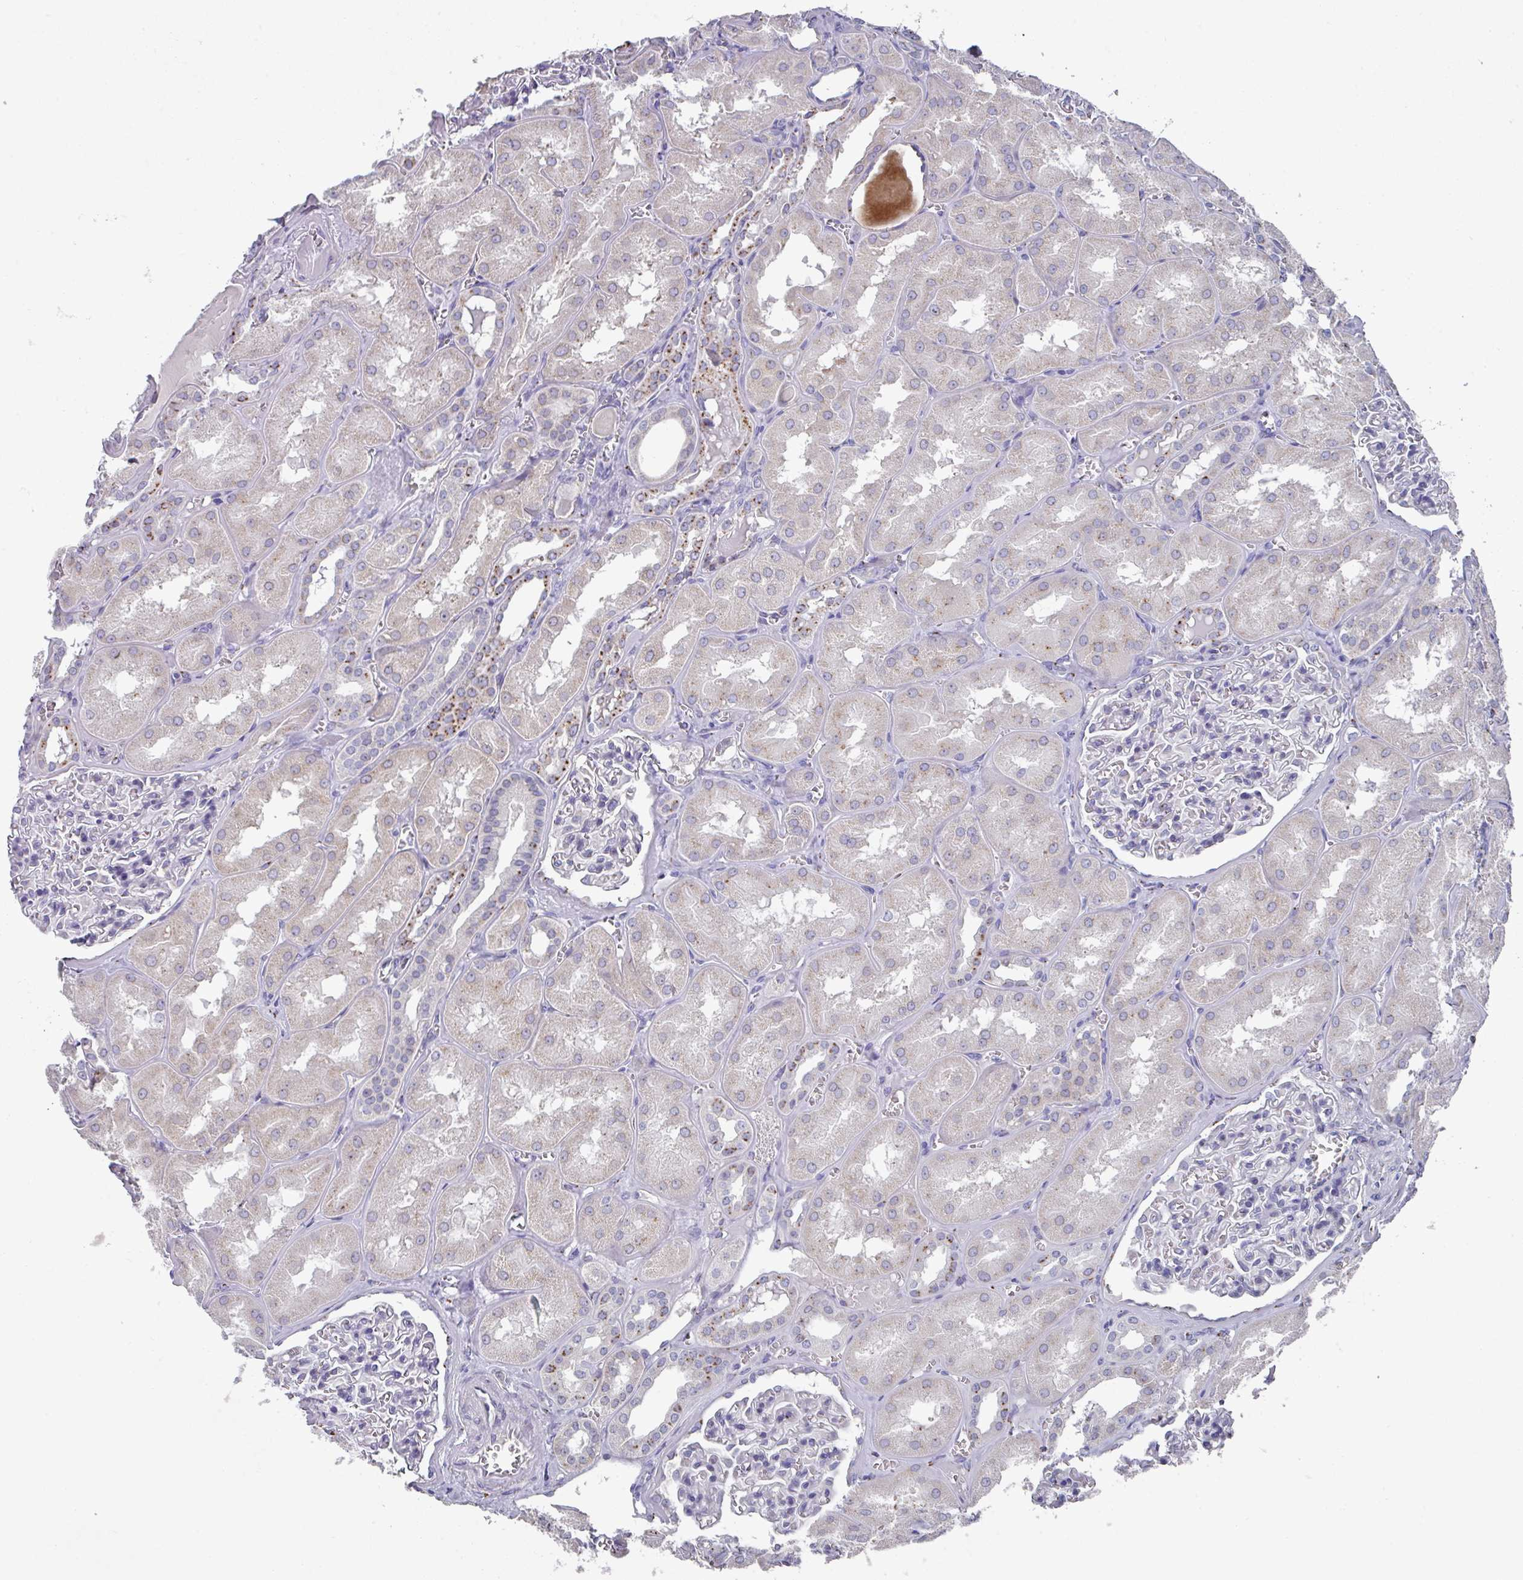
{"staining": {"intensity": "negative", "quantity": "none", "location": "none"}, "tissue": "kidney", "cell_type": "Cells in glomeruli", "image_type": "normal", "snomed": [{"axis": "morphology", "description": "Normal tissue, NOS"}, {"axis": "topography", "description": "Kidney"}], "caption": "Immunohistochemistry (IHC) photomicrograph of unremarkable kidney: human kidney stained with DAB displays no significant protein expression in cells in glomeruli.", "gene": "VKORC1L1", "patient": {"sex": "male", "age": 61}}